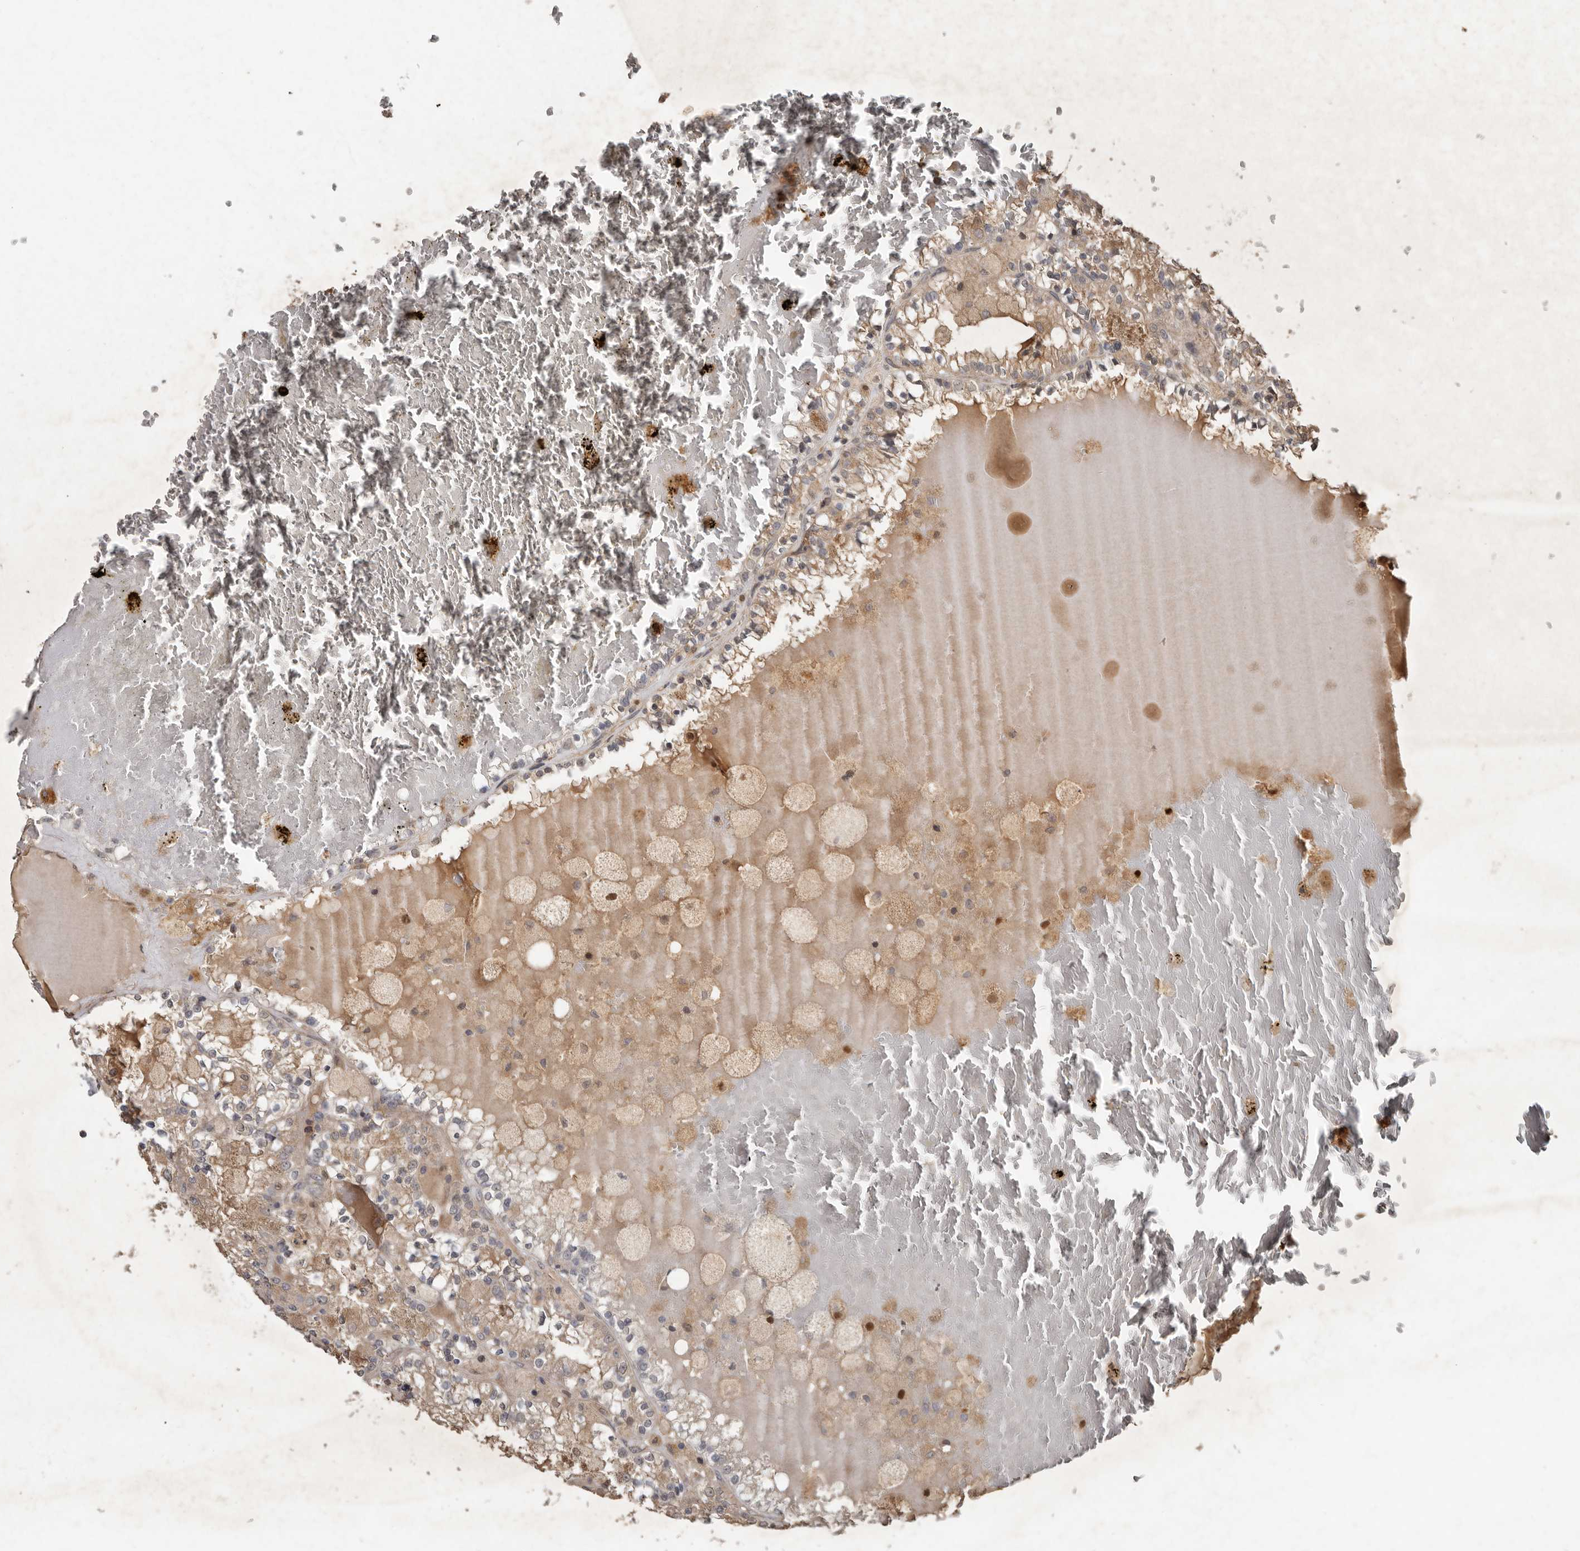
{"staining": {"intensity": "weak", "quantity": "25%-75%", "location": "cytoplasmic/membranous"}, "tissue": "renal cancer", "cell_type": "Tumor cells", "image_type": "cancer", "snomed": [{"axis": "morphology", "description": "Adenocarcinoma, NOS"}, {"axis": "topography", "description": "Kidney"}], "caption": "Protein expression analysis of human renal cancer reveals weak cytoplasmic/membranous staining in approximately 25%-75% of tumor cells. (brown staining indicates protein expression, while blue staining denotes nuclei).", "gene": "KIF26B", "patient": {"sex": "female", "age": 56}}